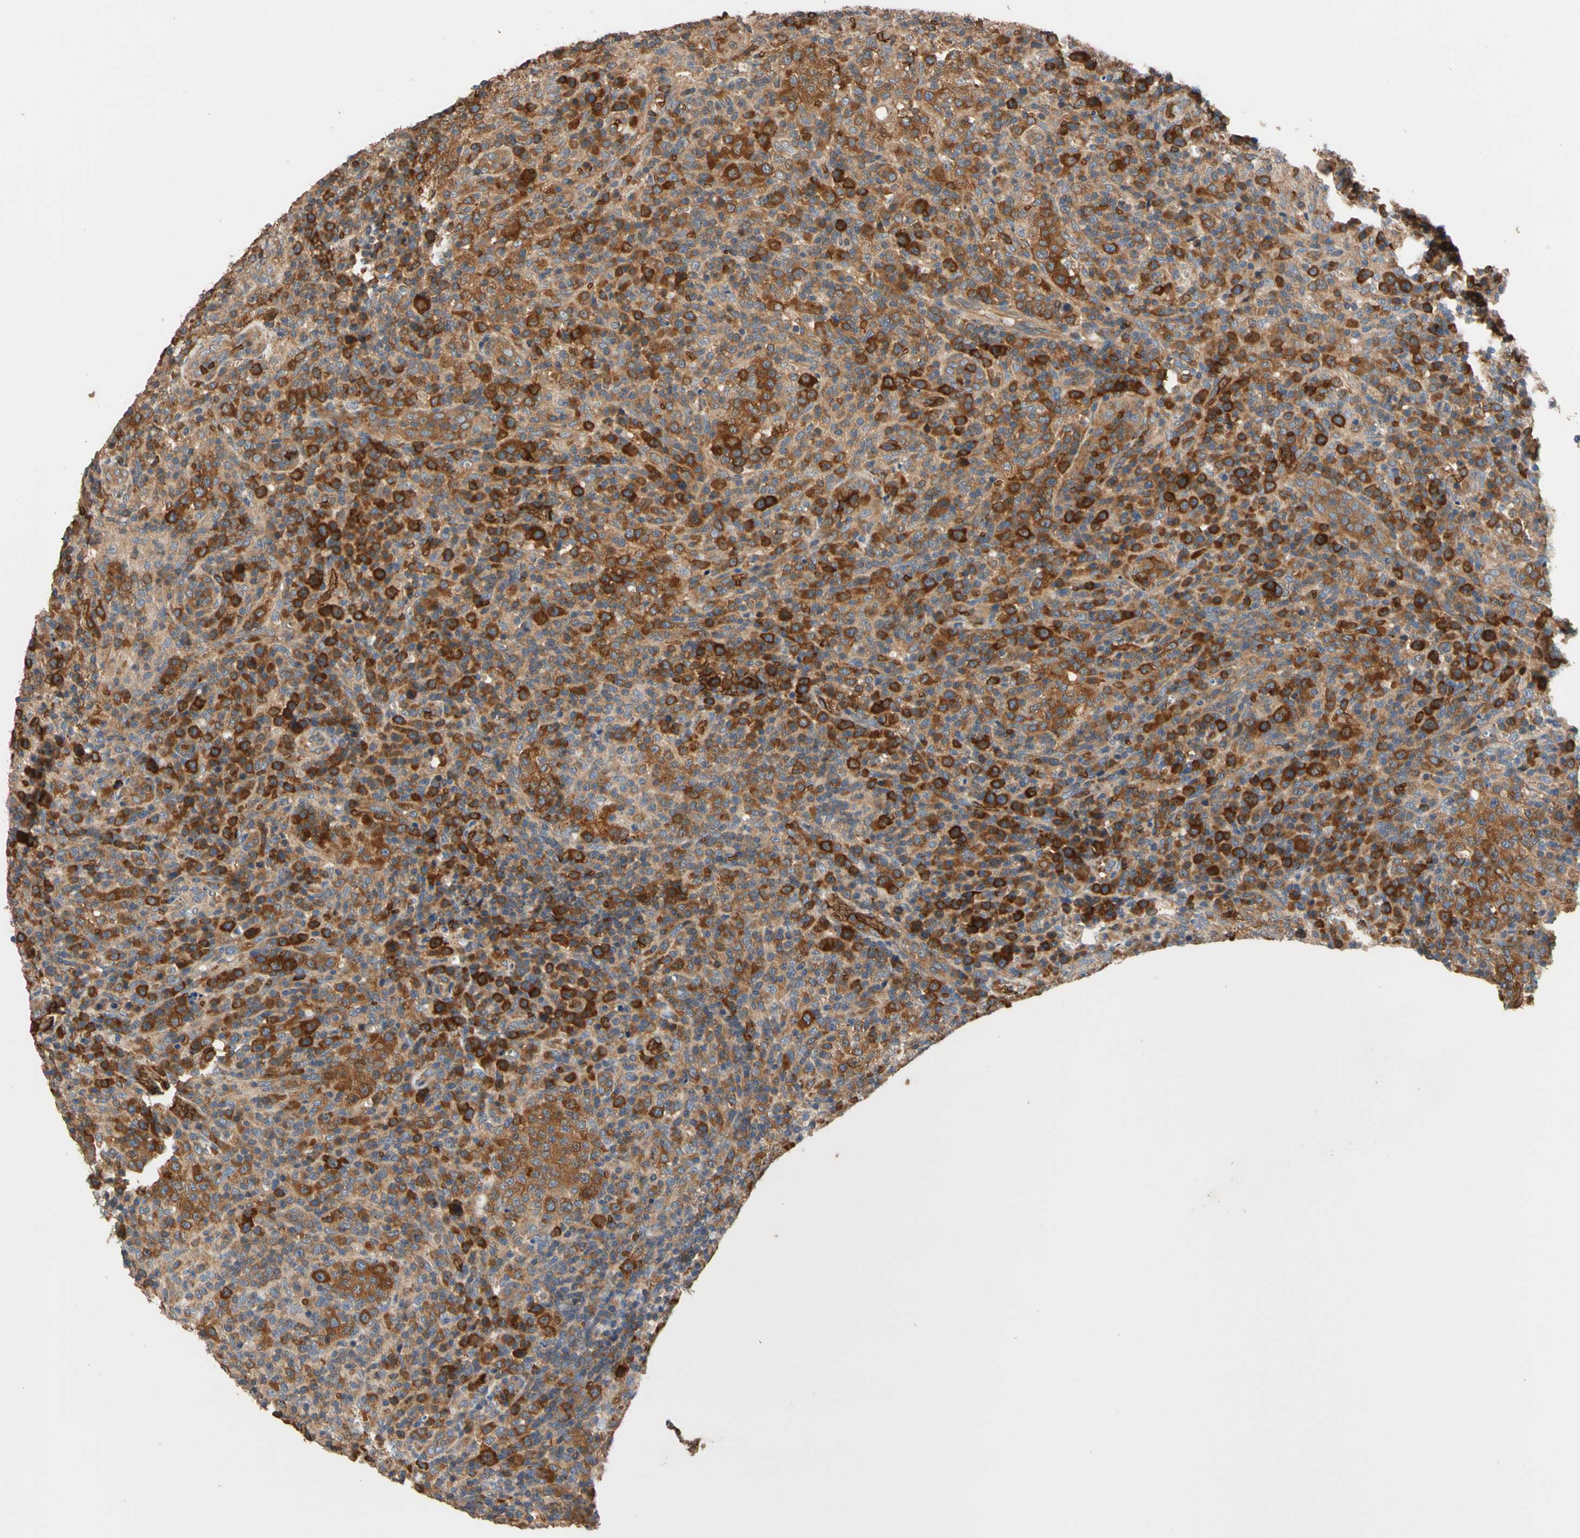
{"staining": {"intensity": "strong", "quantity": "25%-75%", "location": "cytoplasmic/membranous"}, "tissue": "lymphoma", "cell_type": "Tumor cells", "image_type": "cancer", "snomed": [{"axis": "morphology", "description": "Malignant lymphoma, non-Hodgkin's type, High grade"}, {"axis": "topography", "description": "Lymph node"}], "caption": "Brown immunohistochemical staining in human malignant lymphoma, non-Hodgkin's type (high-grade) demonstrates strong cytoplasmic/membranous expression in about 25%-75% of tumor cells. The staining was performed using DAB (3,3'-diaminobenzidine), with brown indicating positive protein expression. Nuclei are stained blue with hematoxylin.", "gene": "RIOK2", "patient": {"sex": "female", "age": 76}}